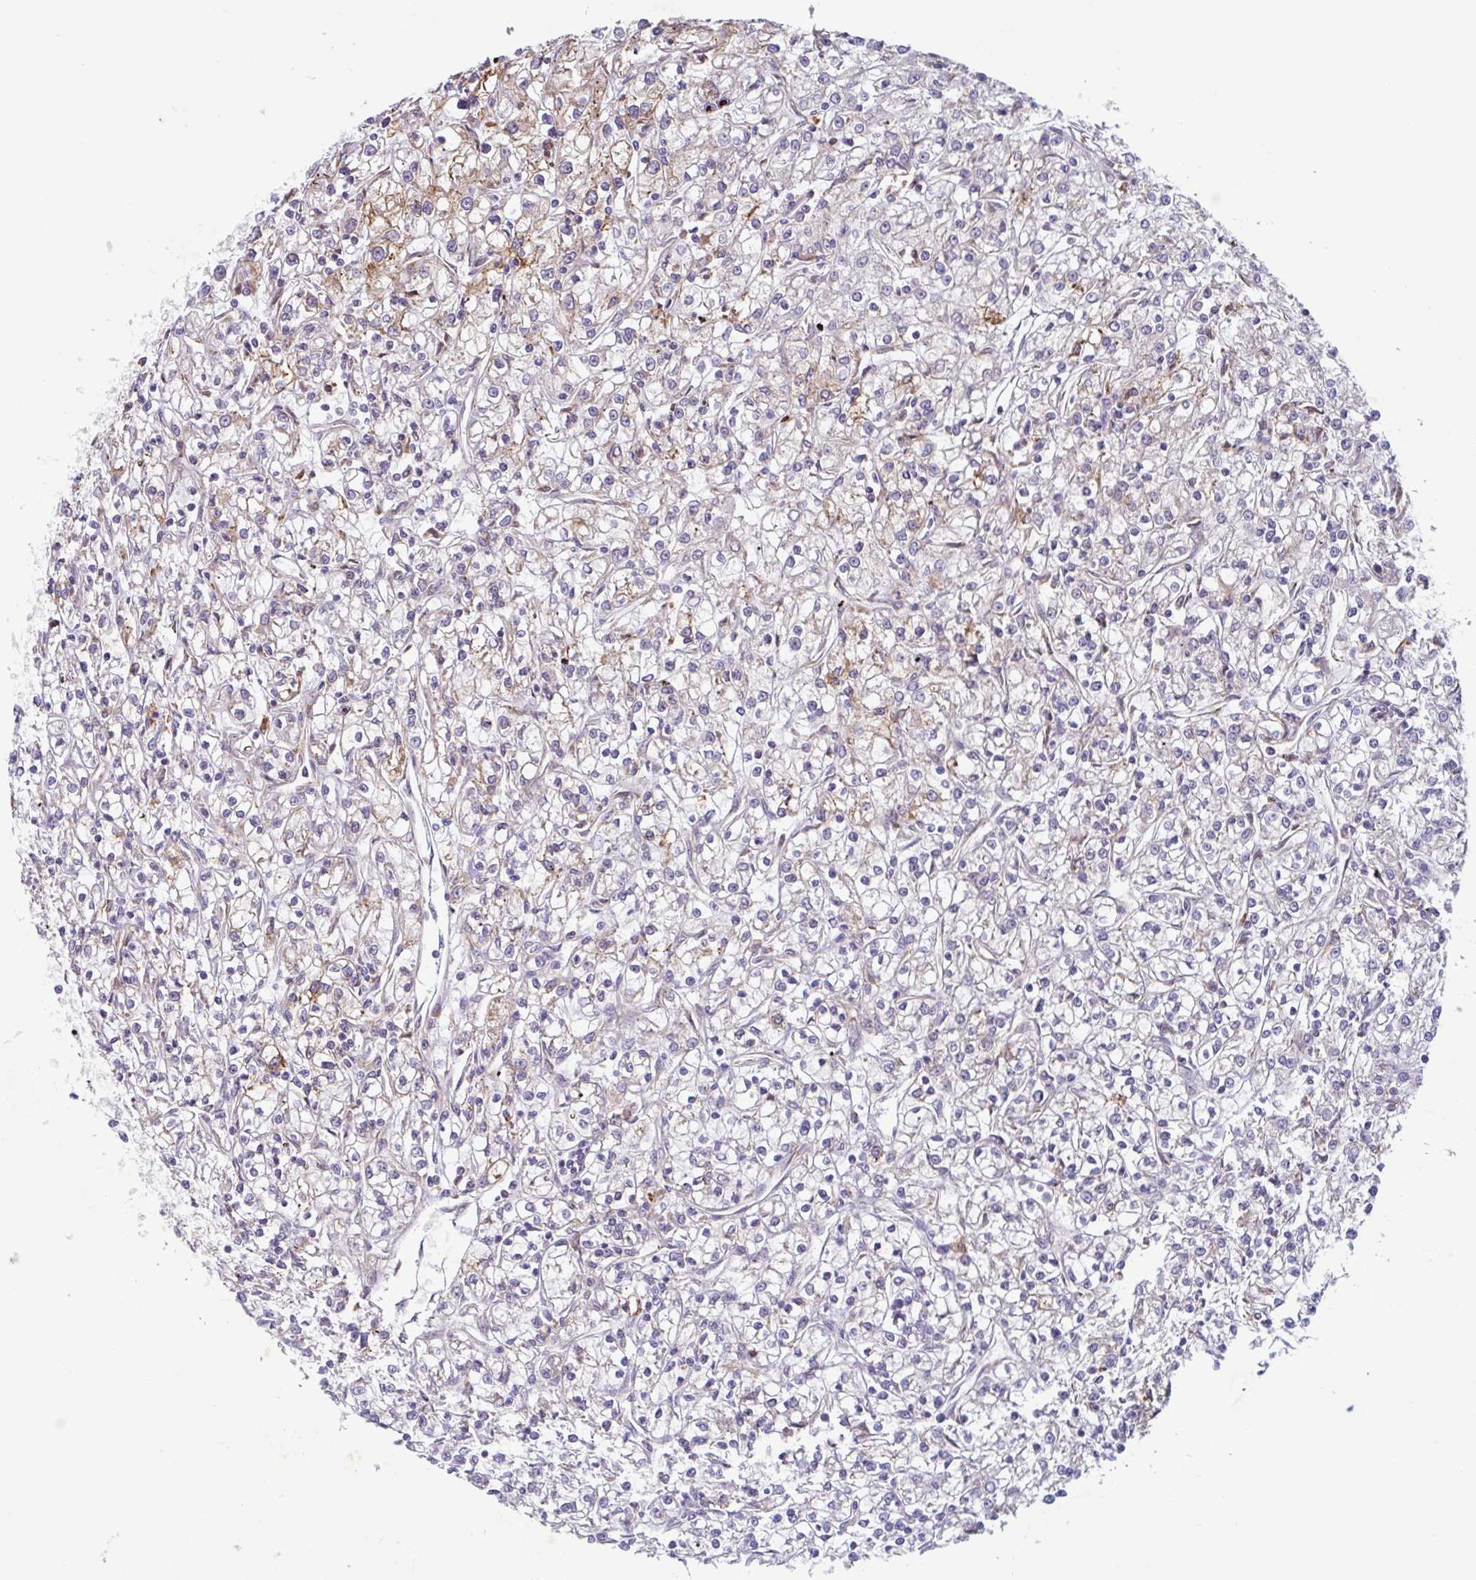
{"staining": {"intensity": "moderate", "quantity": "<25%", "location": "cytoplasmic/membranous"}, "tissue": "renal cancer", "cell_type": "Tumor cells", "image_type": "cancer", "snomed": [{"axis": "morphology", "description": "Adenocarcinoma, NOS"}, {"axis": "topography", "description": "Kidney"}], "caption": "Protein expression analysis of human renal adenocarcinoma reveals moderate cytoplasmic/membranous positivity in about <25% of tumor cells.", "gene": "RIT1", "patient": {"sex": "female", "age": 59}}